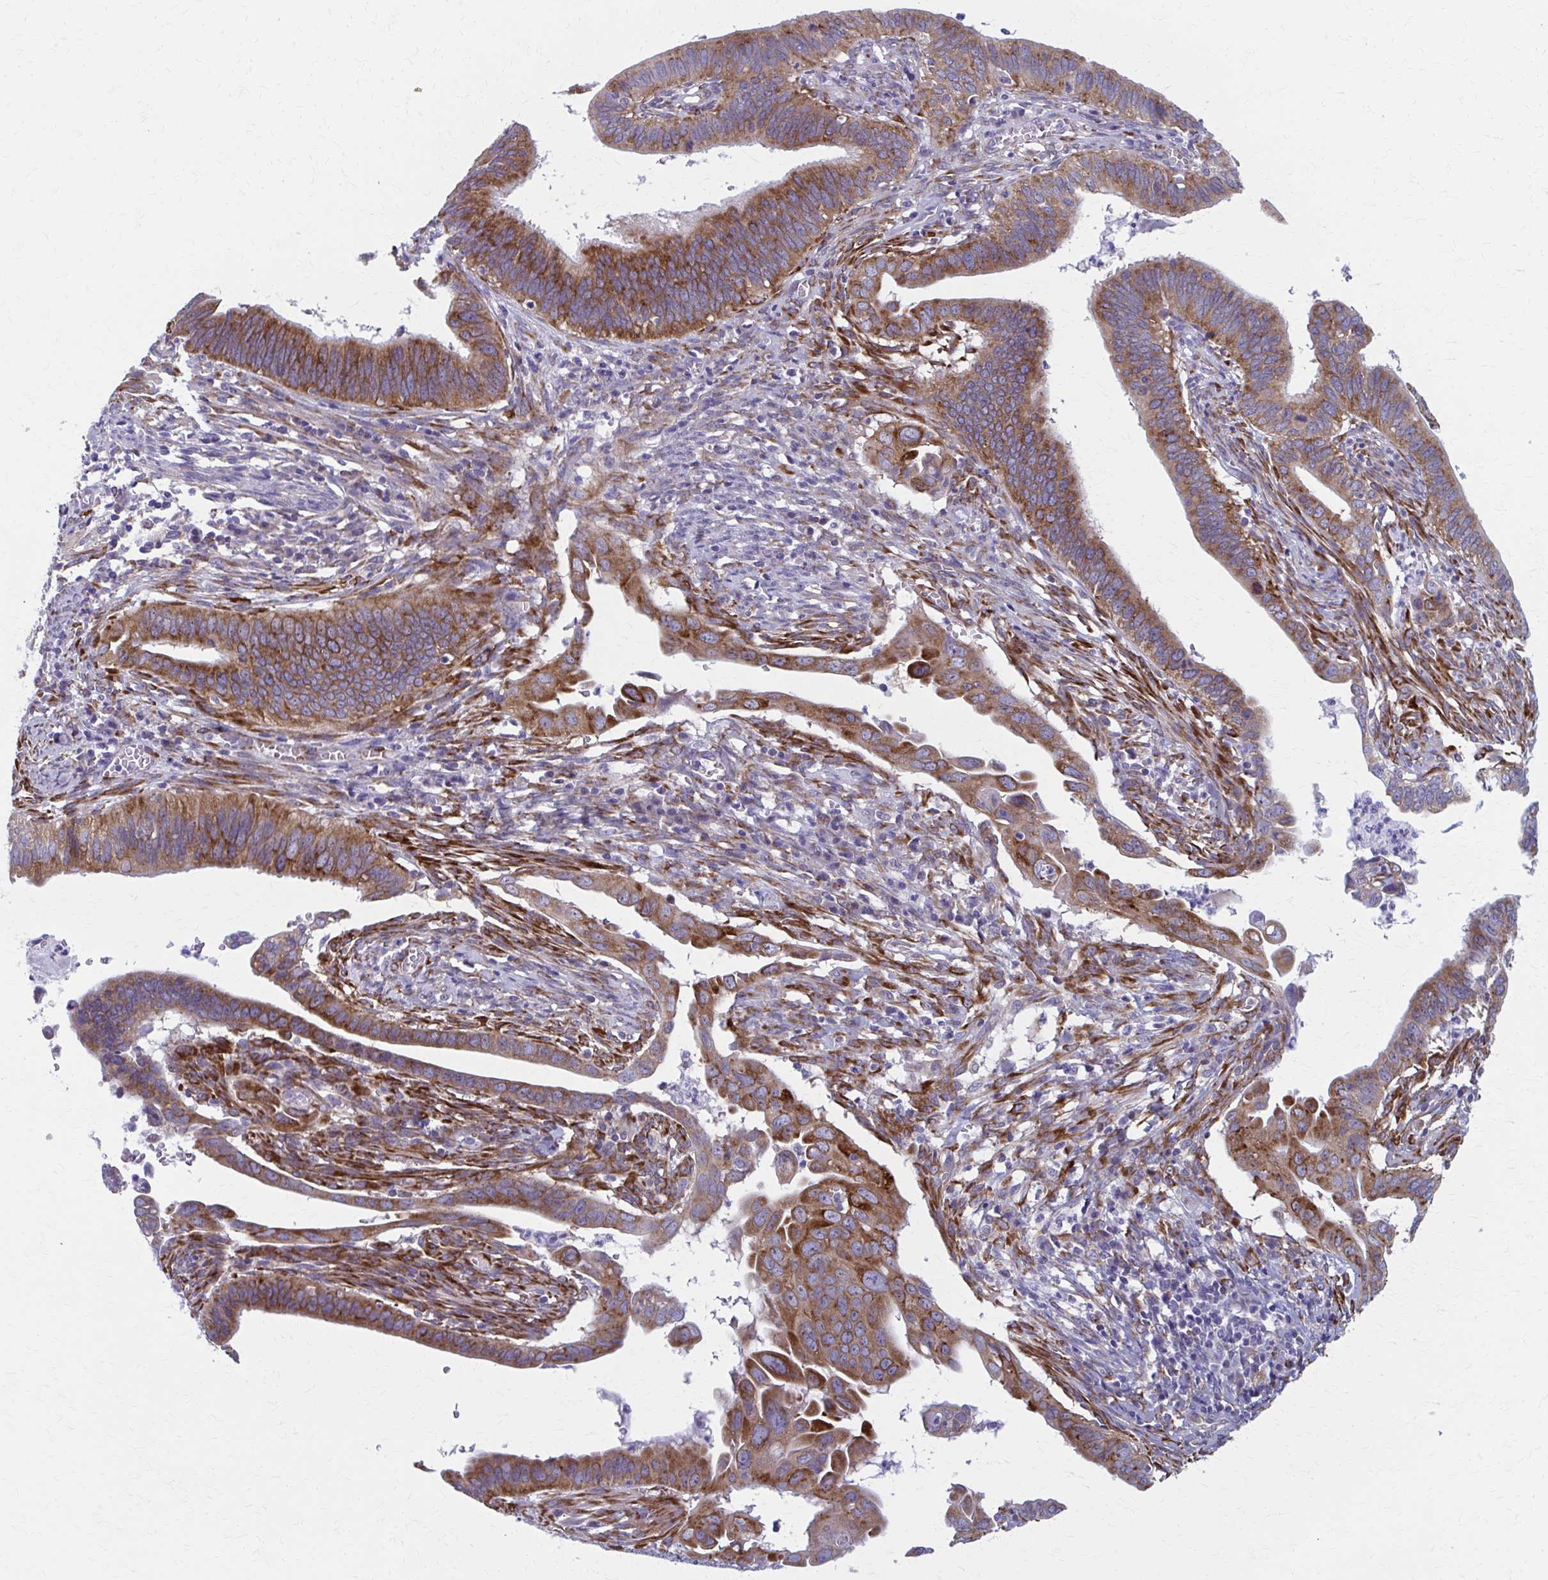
{"staining": {"intensity": "strong", "quantity": ">75%", "location": "cytoplasmic/membranous"}, "tissue": "cervical cancer", "cell_type": "Tumor cells", "image_type": "cancer", "snomed": [{"axis": "morphology", "description": "Adenocarcinoma, NOS"}, {"axis": "topography", "description": "Cervix"}], "caption": "The photomicrograph shows staining of cervical cancer (adenocarcinoma), revealing strong cytoplasmic/membranous protein staining (brown color) within tumor cells.", "gene": "SPATS2L", "patient": {"sex": "female", "age": 42}}